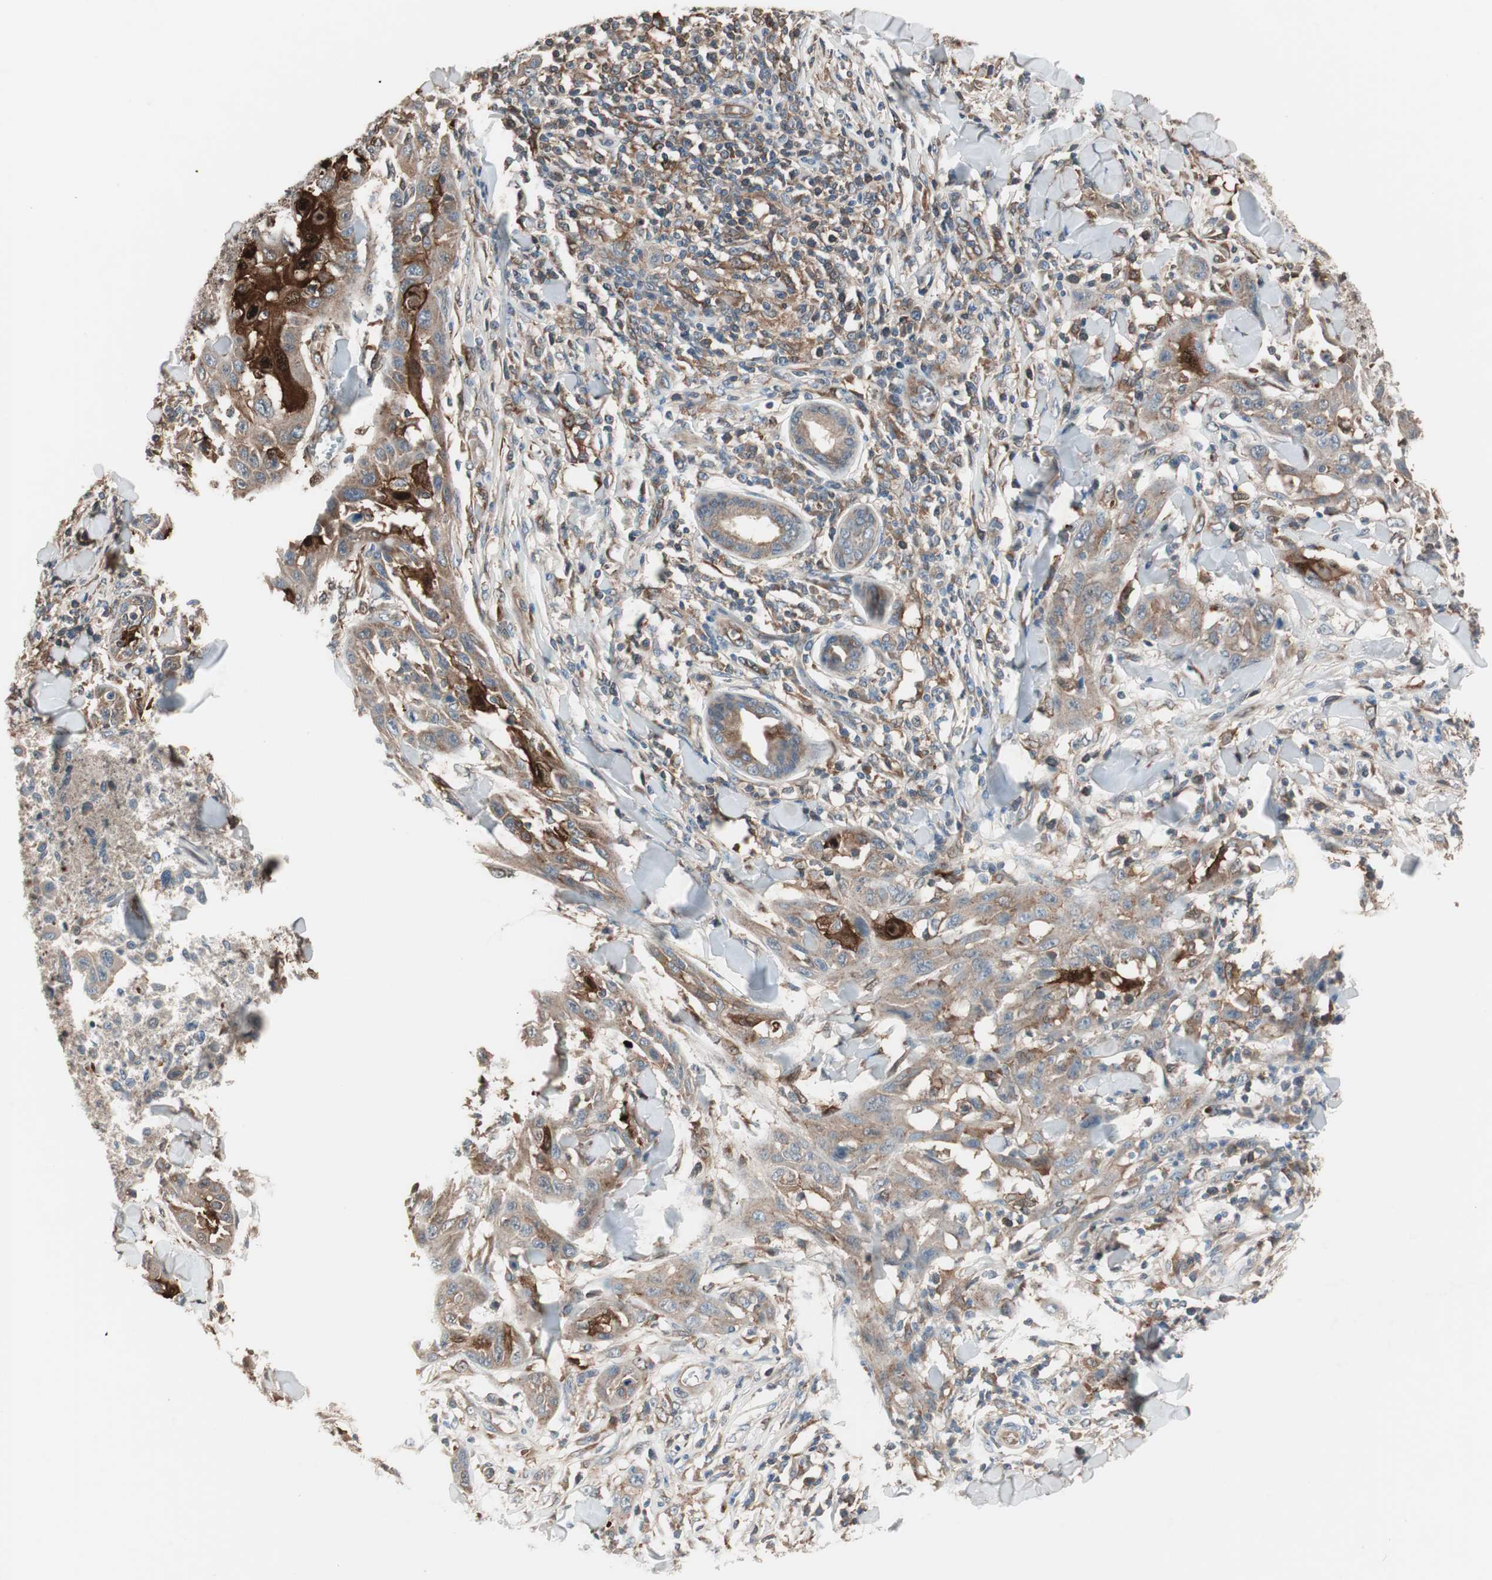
{"staining": {"intensity": "moderate", "quantity": ">75%", "location": "cytoplasmic/membranous"}, "tissue": "skin cancer", "cell_type": "Tumor cells", "image_type": "cancer", "snomed": [{"axis": "morphology", "description": "Squamous cell carcinoma, NOS"}, {"axis": "topography", "description": "Skin"}], "caption": "The immunohistochemical stain shows moderate cytoplasmic/membranous staining in tumor cells of skin squamous cell carcinoma tissue.", "gene": "STAB1", "patient": {"sex": "male", "age": 24}}